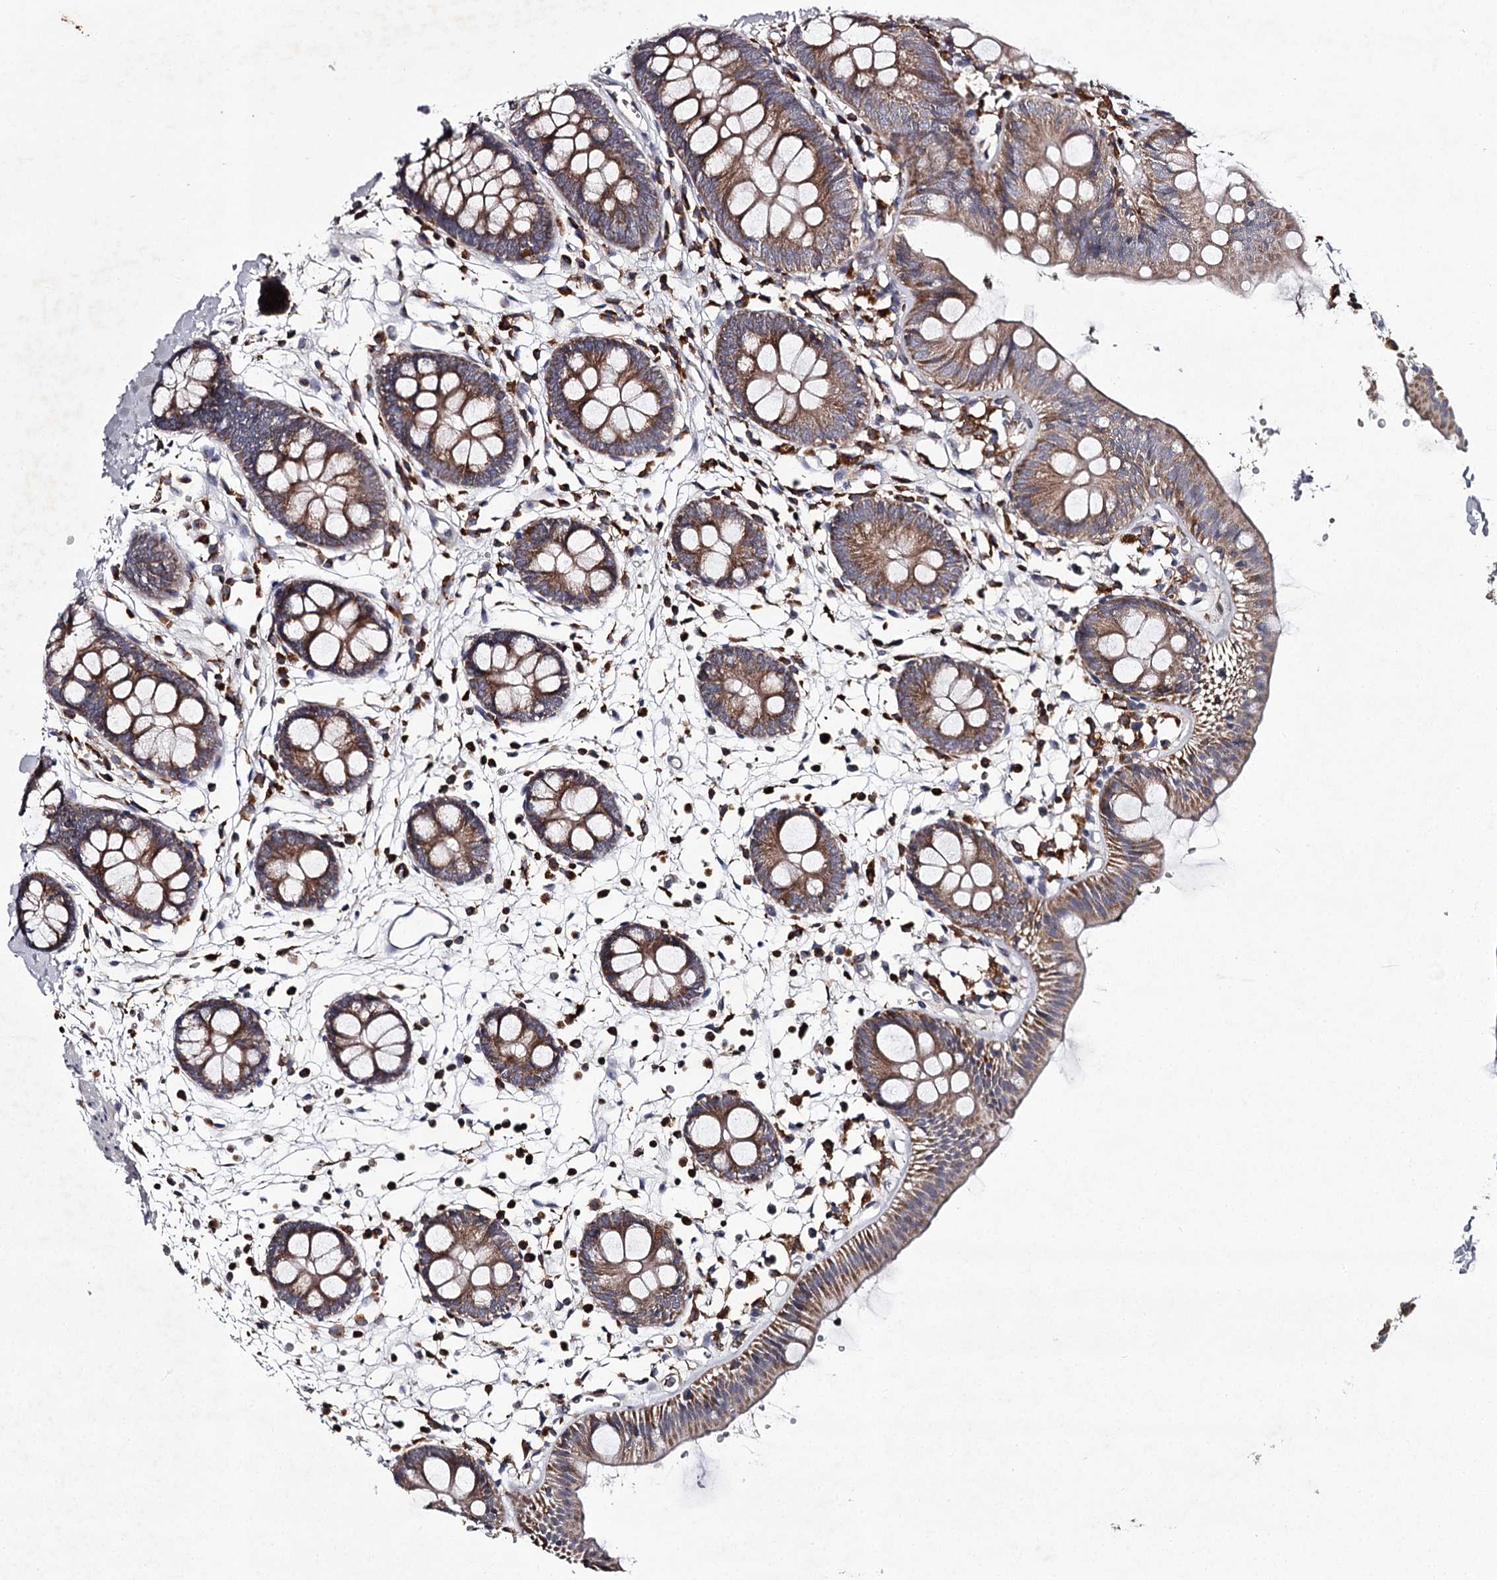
{"staining": {"intensity": "weak", "quantity": "<25%", "location": "cytoplasmic/membranous"}, "tissue": "colon", "cell_type": "Endothelial cells", "image_type": "normal", "snomed": [{"axis": "morphology", "description": "Normal tissue, NOS"}, {"axis": "topography", "description": "Colon"}], "caption": "This is a photomicrograph of IHC staining of unremarkable colon, which shows no expression in endothelial cells.", "gene": "RASSF6", "patient": {"sex": "male", "age": 56}}